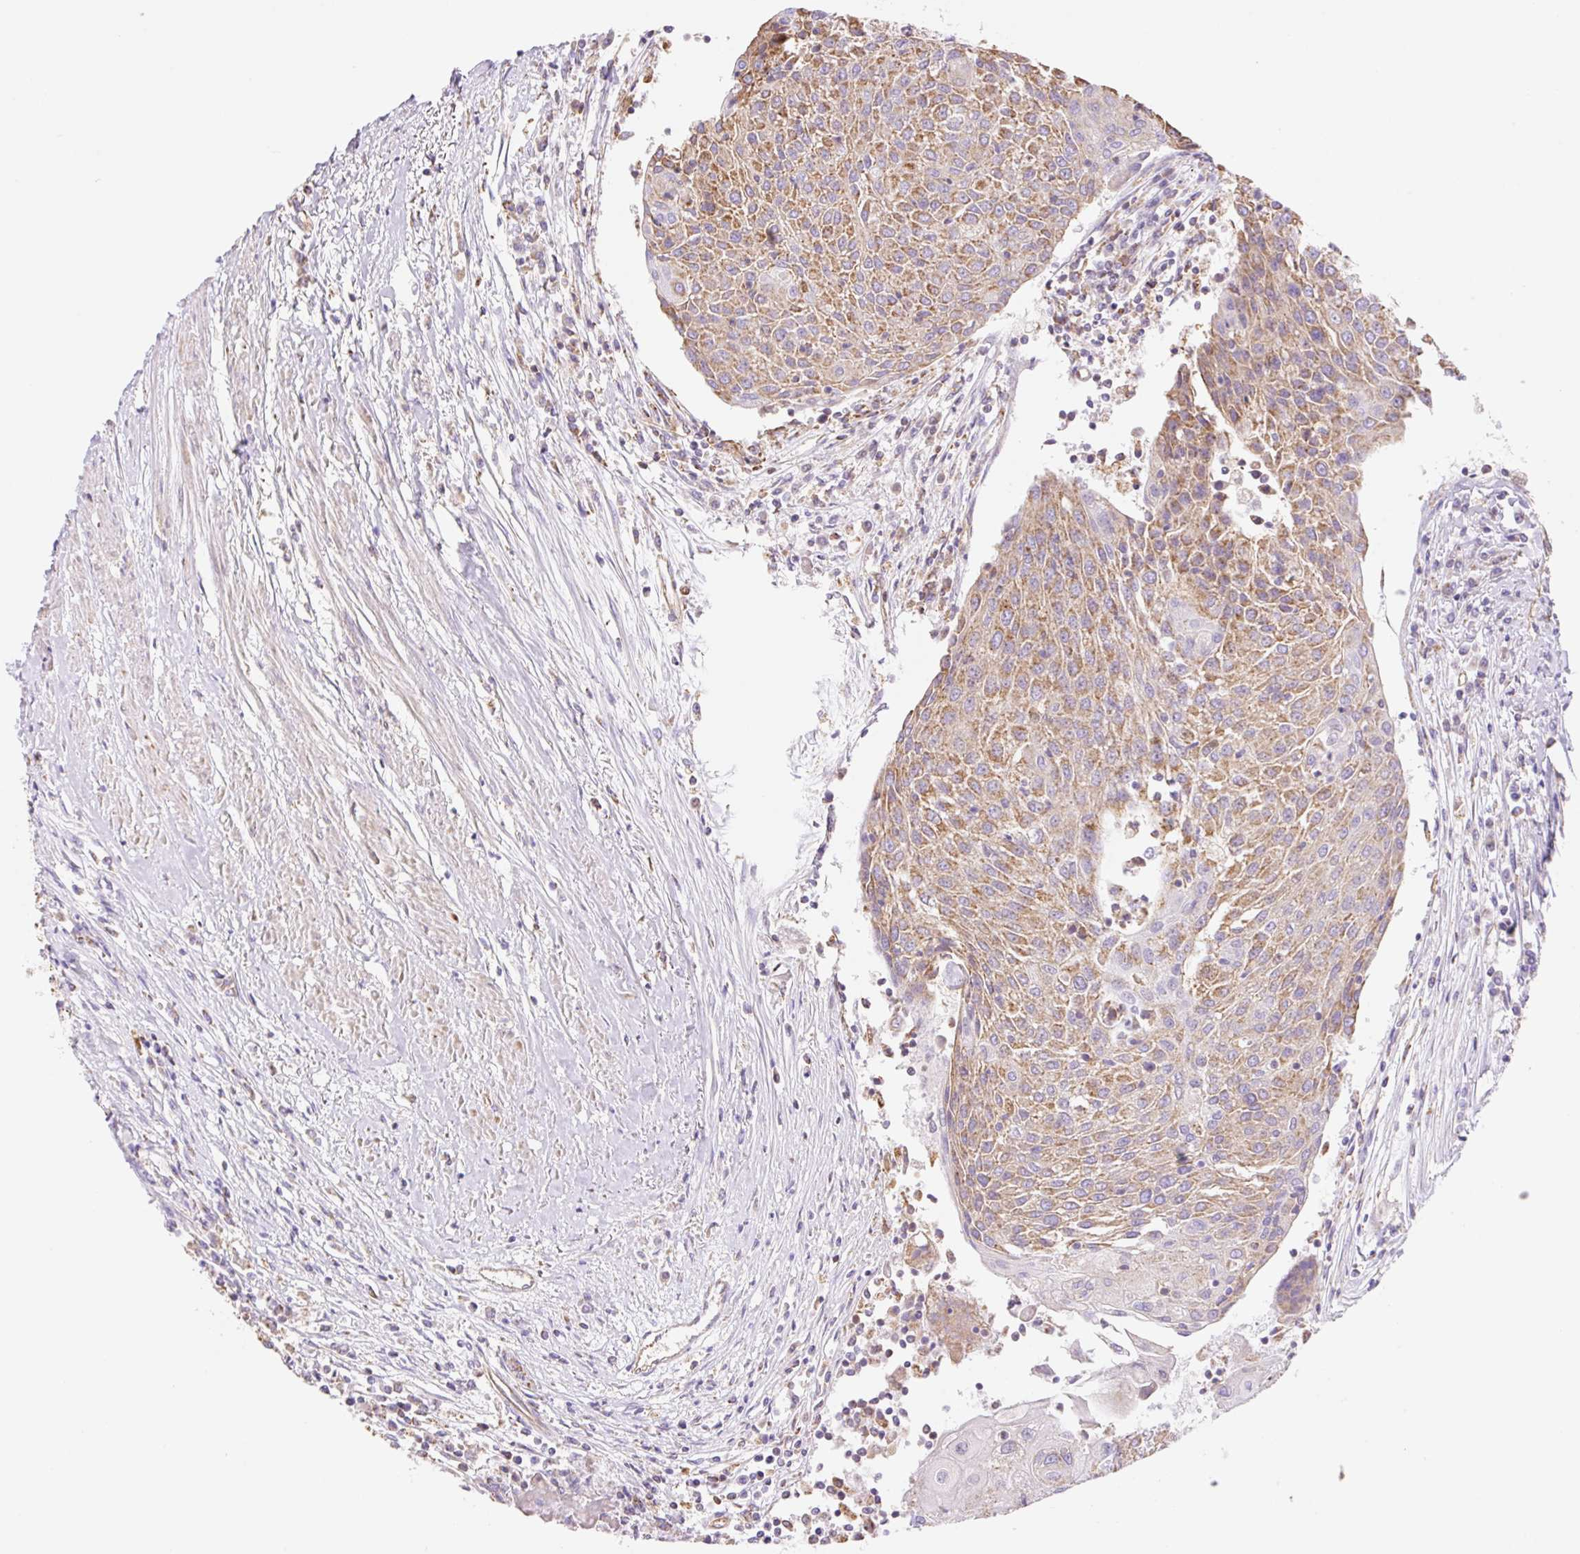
{"staining": {"intensity": "moderate", "quantity": ">75%", "location": "cytoplasmic/membranous"}, "tissue": "urothelial cancer", "cell_type": "Tumor cells", "image_type": "cancer", "snomed": [{"axis": "morphology", "description": "Urothelial carcinoma, High grade"}, {"axis": "topography", "description": "Urinary bladder"}], "caption": "High-magnification brightfield microscopy of urothelial cancer stained with DAB (brown) and counterstained with hematoxylin (blue). tumor cells exhibit moderate cytoplasmic/membranous expression is present in about>75% of cells. The staining was performed using DAB (3,3'-diaminobenzidine) to visualize the protein expression in brown, while the nuclei were stained in blue with hematoxylin (Magnification: 20x).", "gene": "ESAM", "patient": {"sex": "female", "age": 85}}